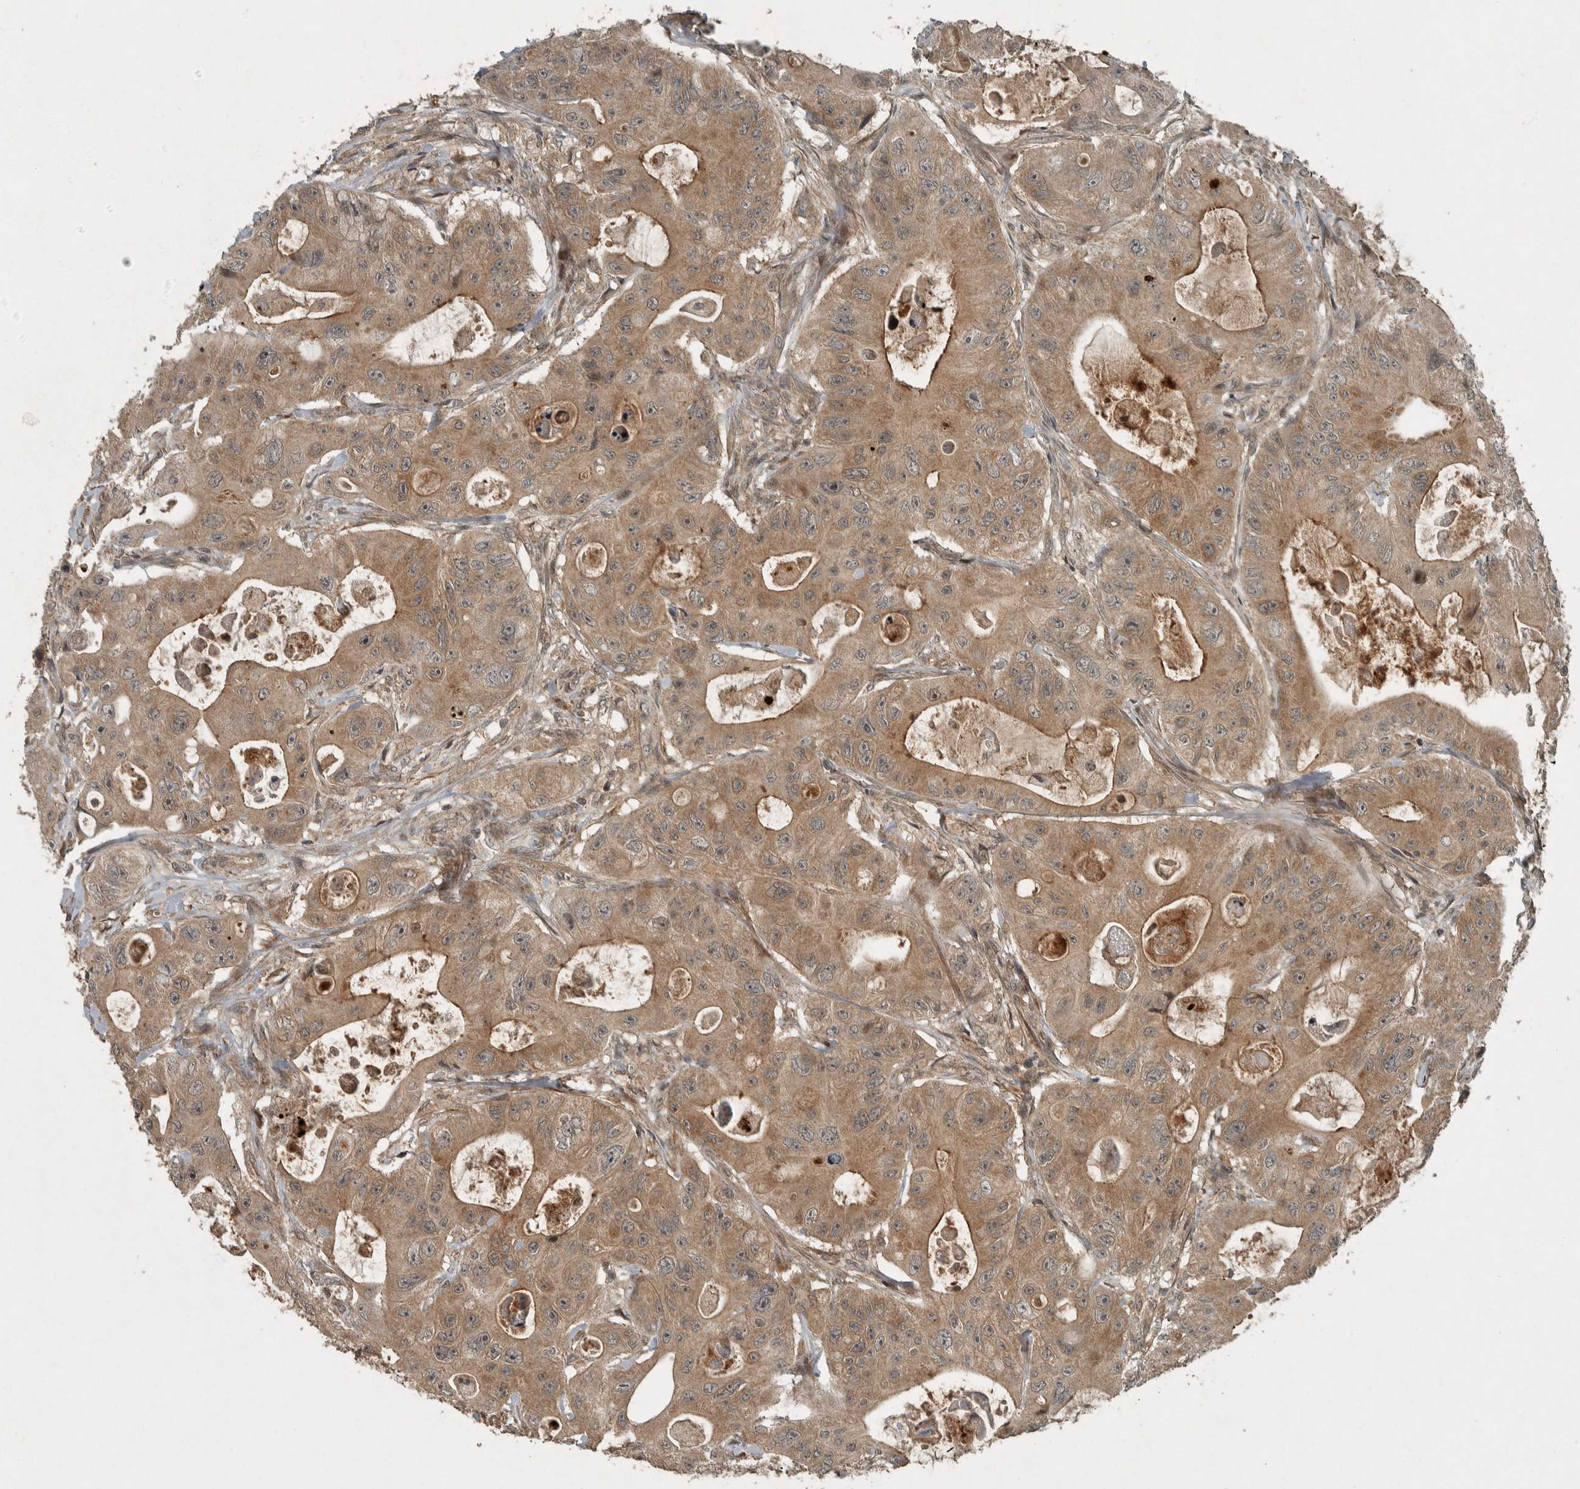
{"staining": {"intensity": "moderate", "quantity": ">75%", "location": "cytoplasmic/membranous"}, "tissue": "colorectal cancer", "cell_type": "Tumor cells", "image_type": "cancer", "snomed": [{"axis": "morphology", "description": "Adenocarcinoma, NOS"}, {"axis": "topography", "description": "Colon"}], "caption": "This photomicrograph reveals immunohistochemistry (IHC) staining of adenocarcinoma (colorectal), with medium moderate cytoplasmic/membranous positivity in about >75% of tumor cells.", "gene": "KIFAP3", "patient": {"sex": "female", "age": 46}}